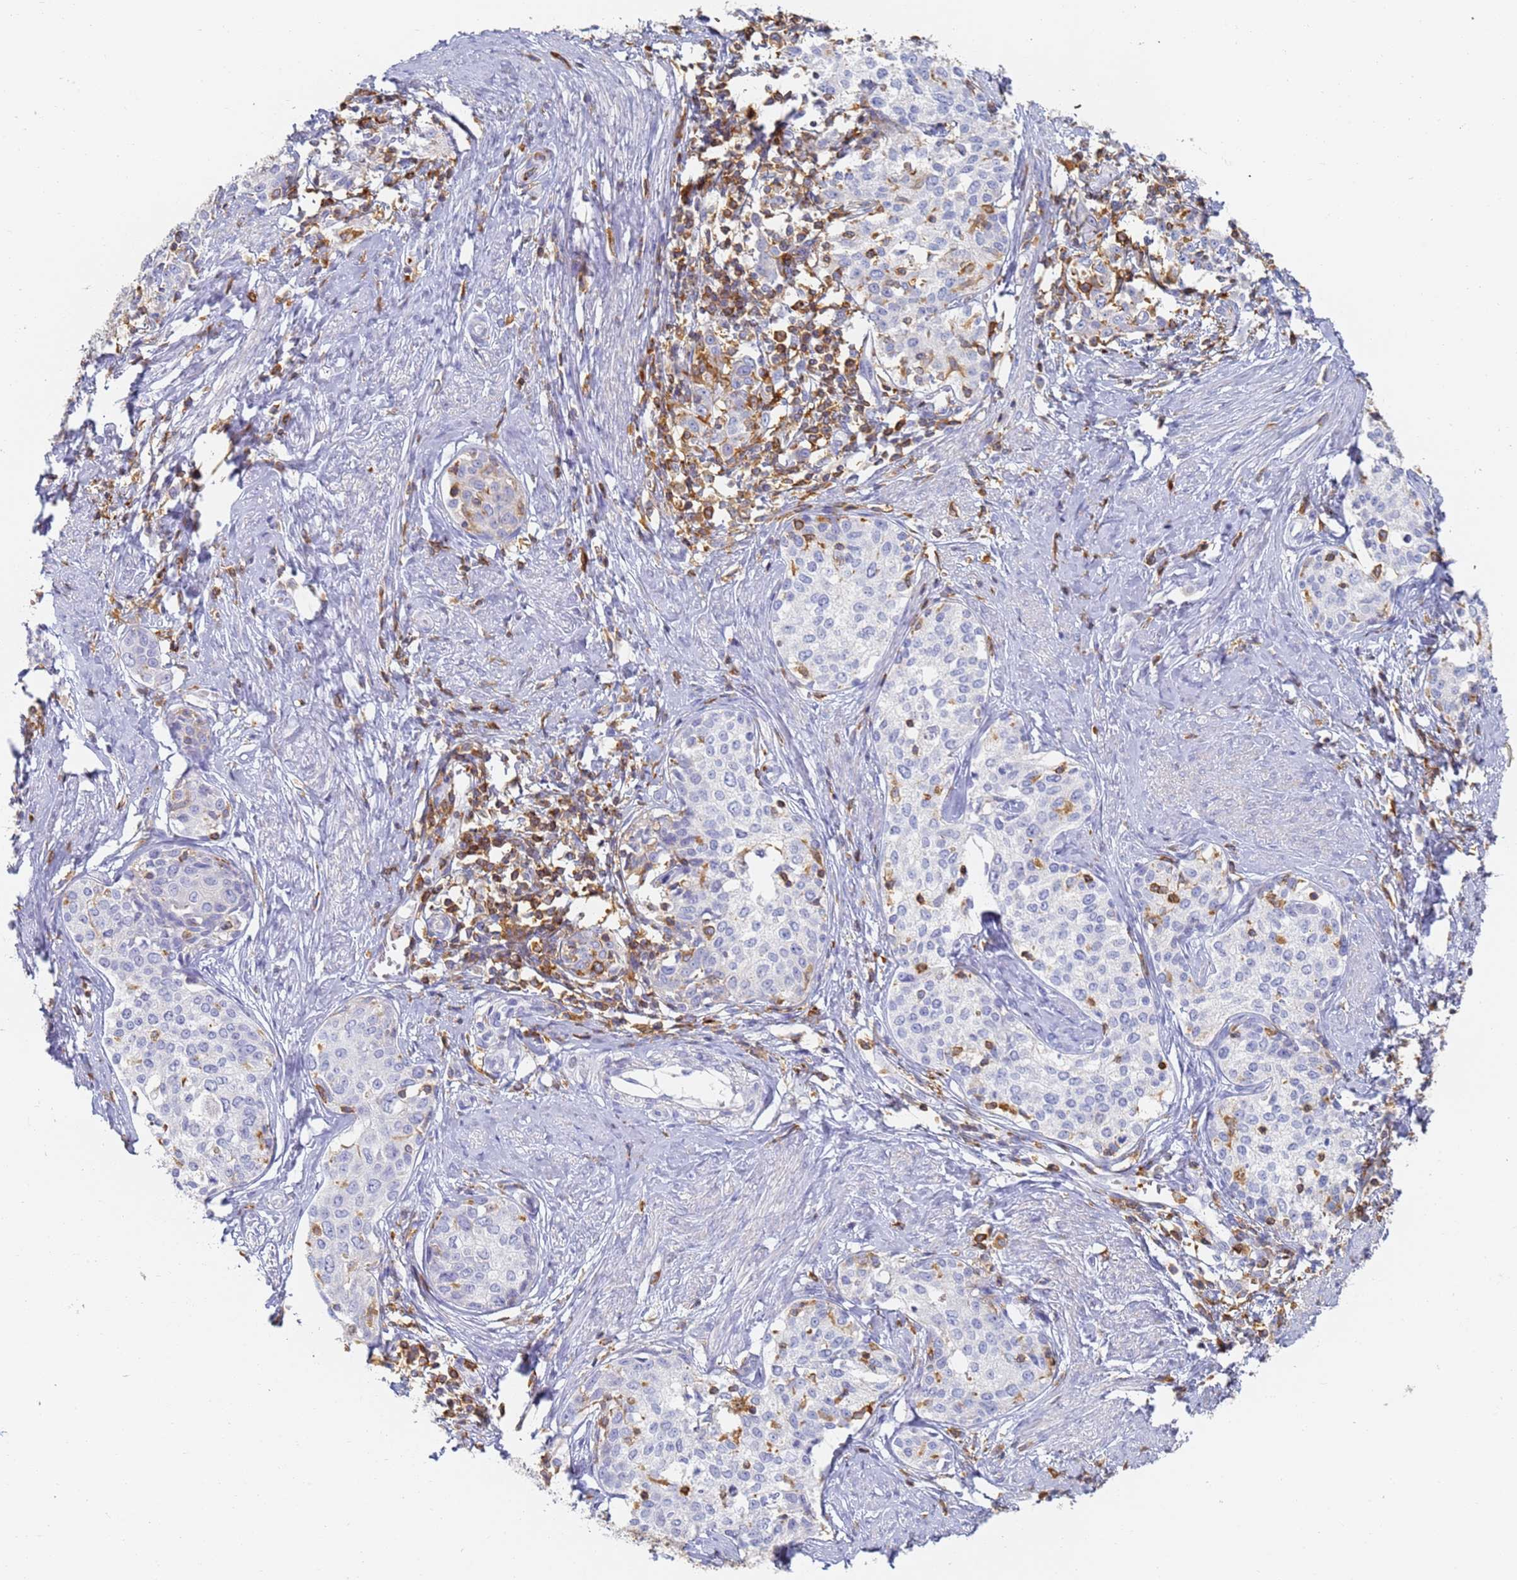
{"staining": {"intensity": "negative", "quantity": "none", "location": "none"}, "tissue": "cervical cancer", "cell_type": "Tumor cells", "image_type": "cancer", "snomed": [{"axis": "morphology", "description": "Squamous cell carcinoma, NOS"}, {"axis": "morphology", "description": "Adenocarcinoma, NOS"}, {"axis": "topography", "description": "Cervix"}], "caption": "High magnification brightfield microscopy of cervical squamous cell carcinoma stained with DAB (brown) and counterstained with hematoxylin (blue): tumor cells show no significant positivity.", "gene": "BIN2", "patient": {"sex": "female", "age": 52}}